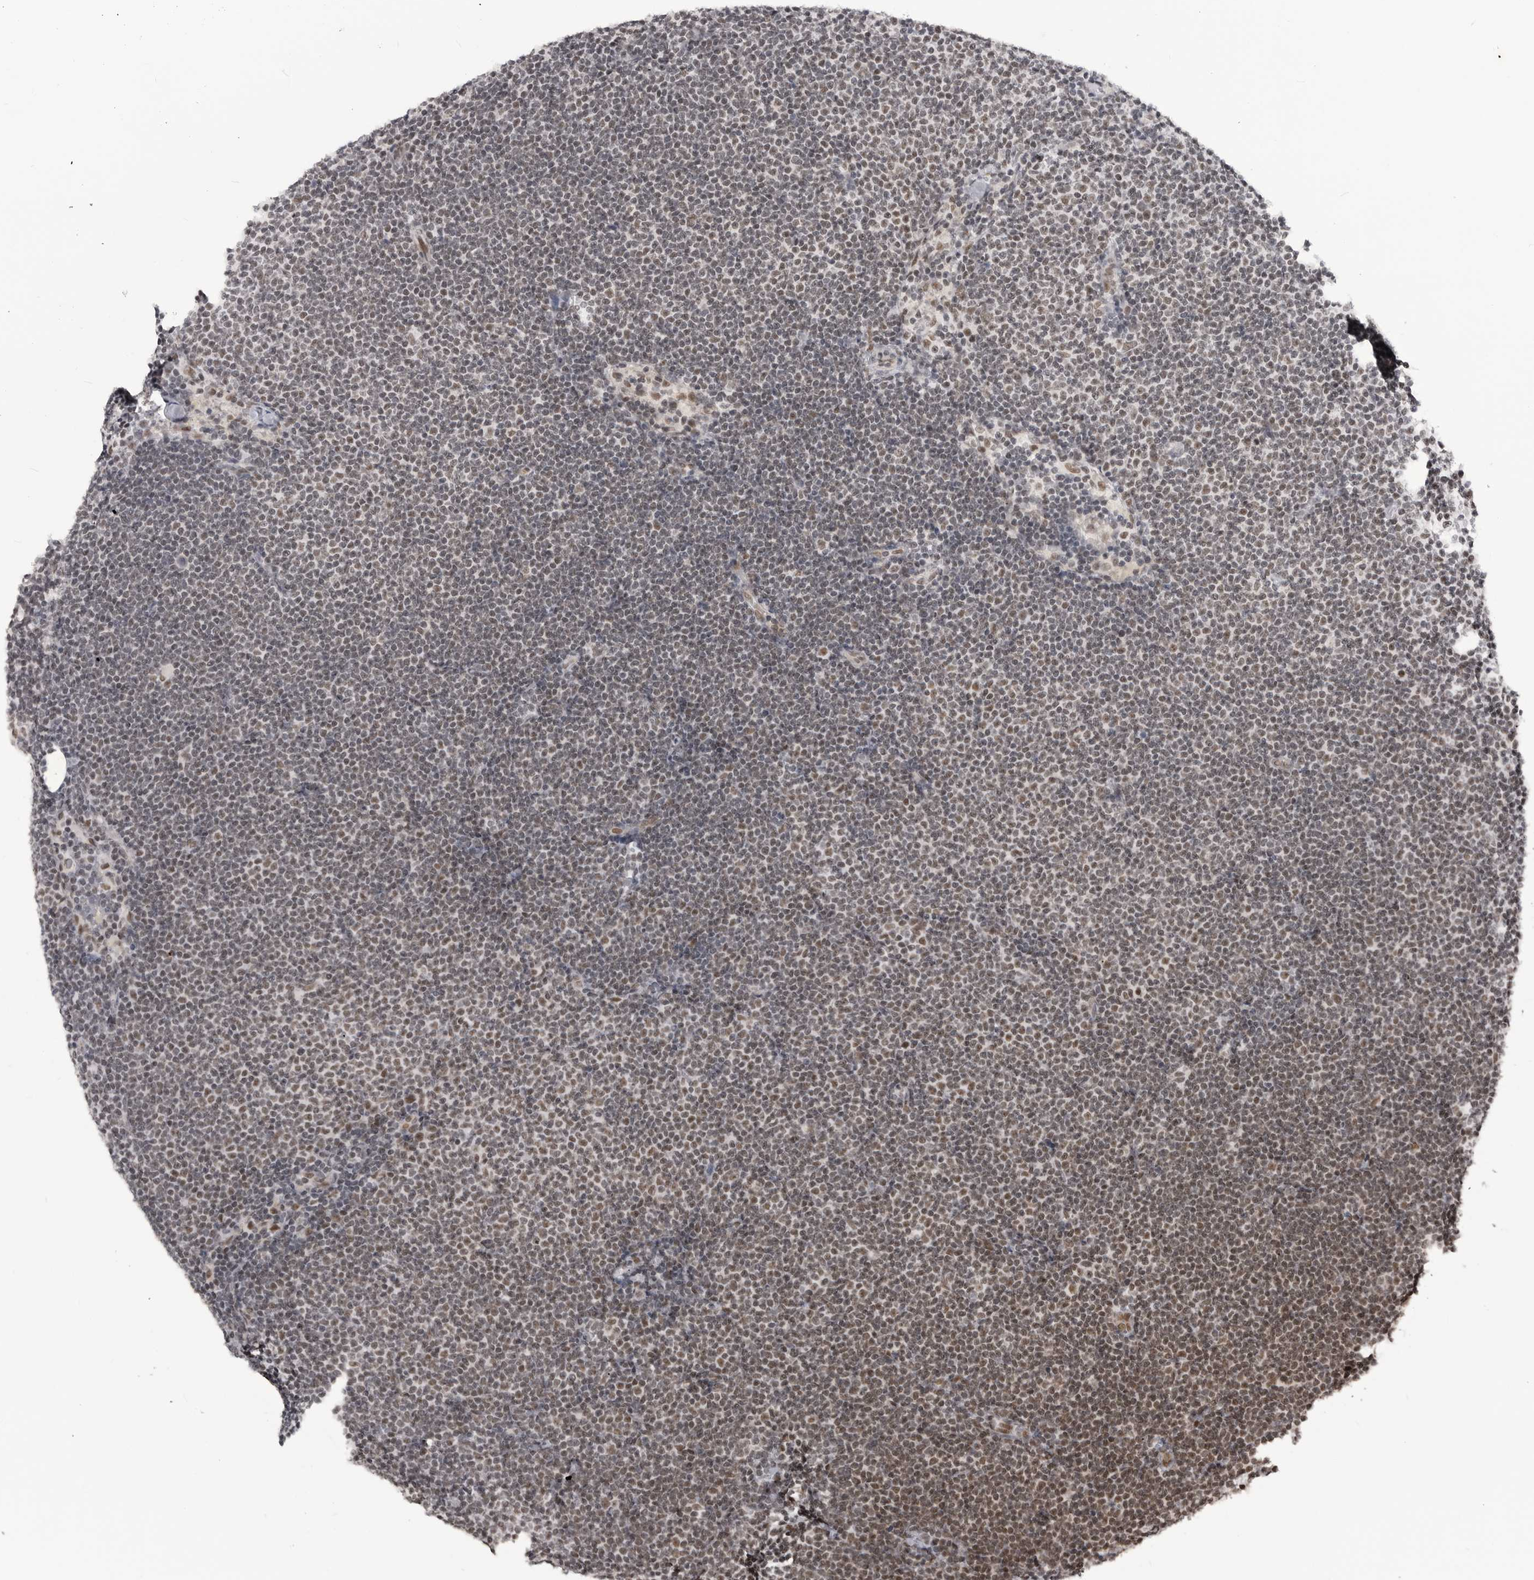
{"staining": {"intensity": "weak", "quantity": "<25%", "location": "nuclear"}, "tissue": "lymphoma", "cell_type": "Tumor cells", "image_type": "cancer", "snomed": [{"axis": "morphology", "description": "Malignant lymphoma, non-Hodgkin's type, Low grade"}, {"axis": "topography", "description": "Lymph node"}], "caption": "Immunohistochemistry (IHC) histopathology image of lymphoma stained for a protein (brown), which displays no positivity in tumor cells.", "gene": "RNF26", "patient": {"sex": "female", "age": 53}}